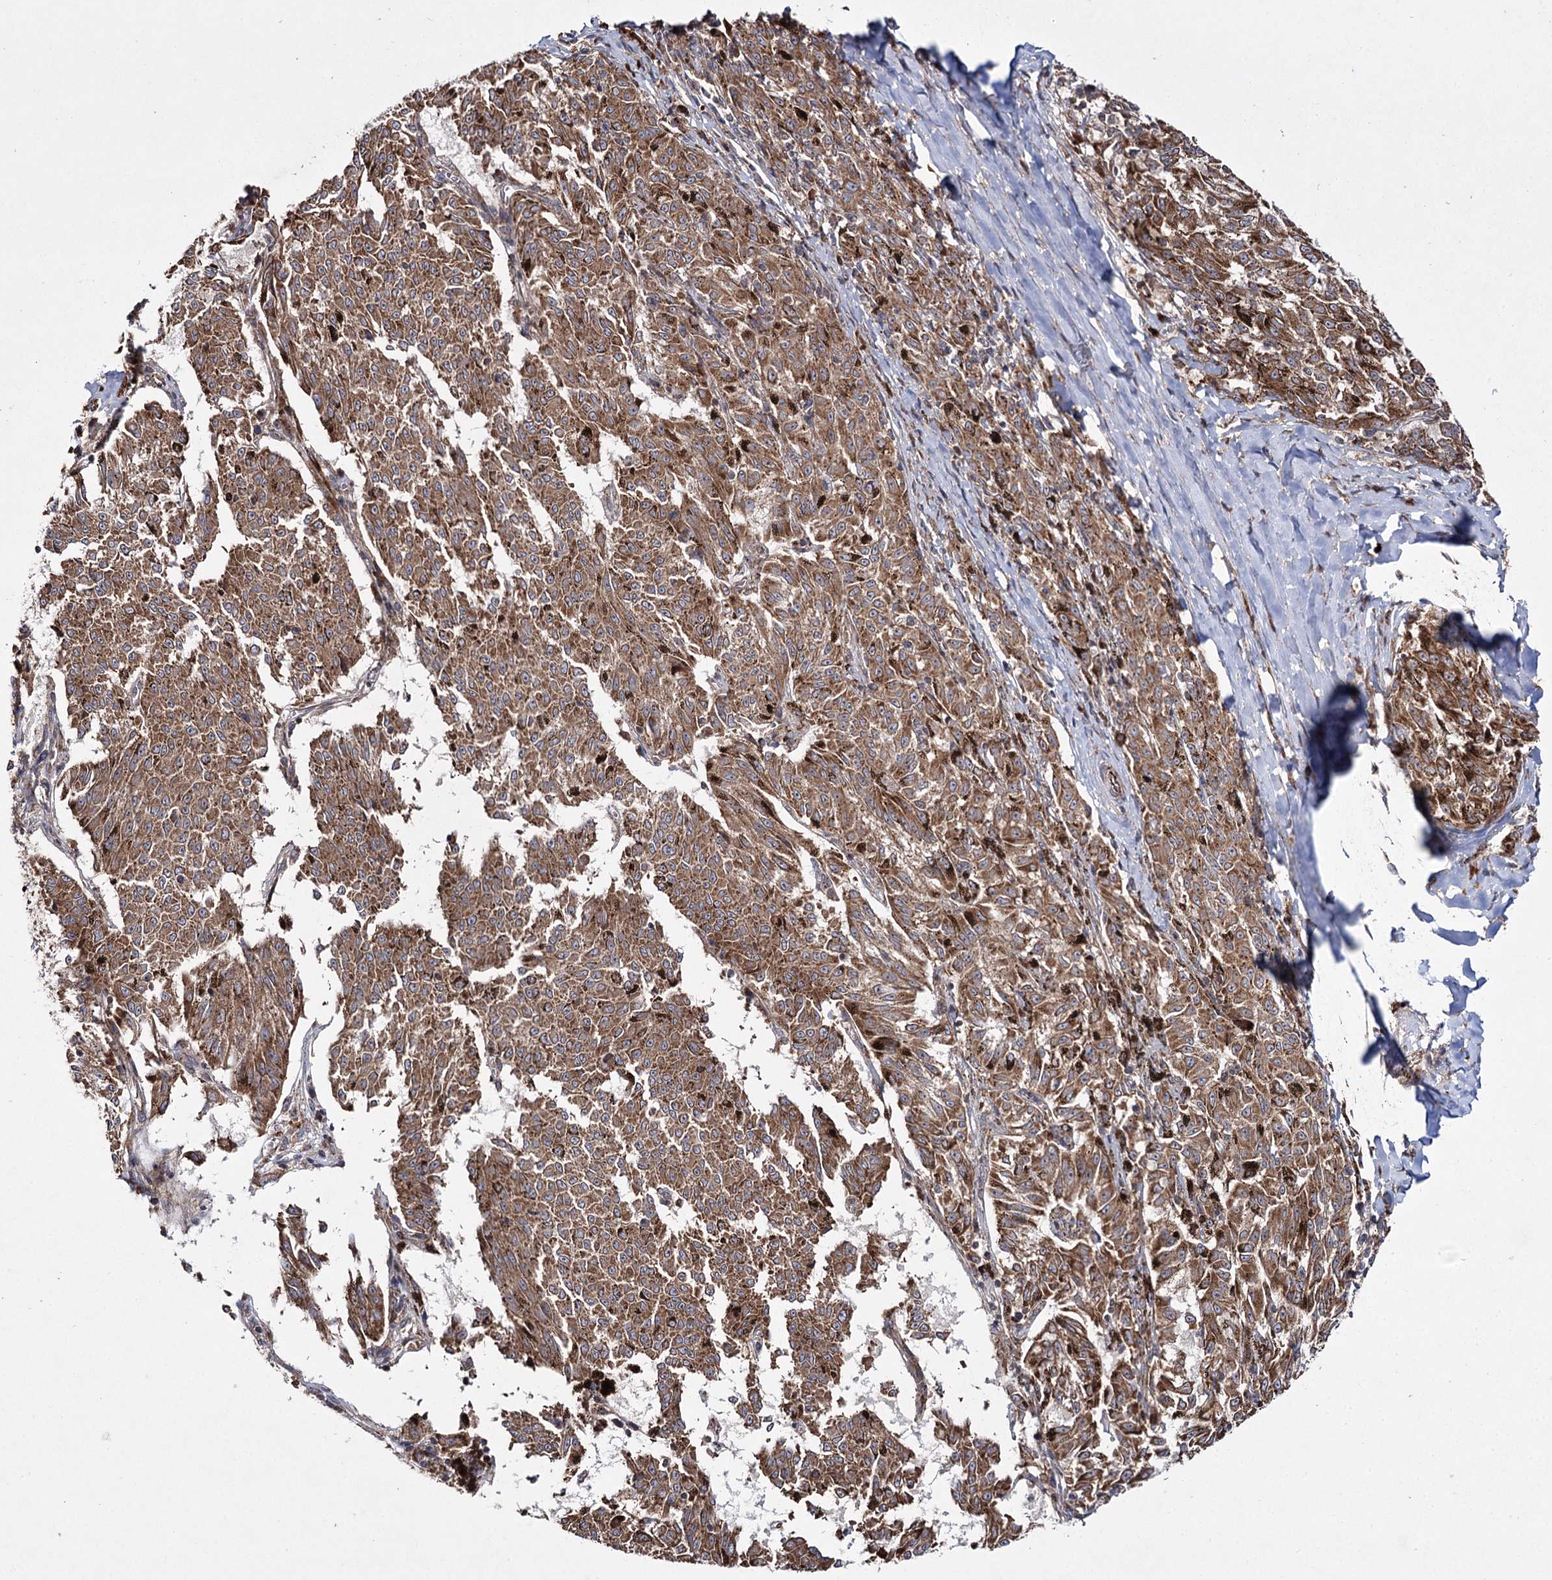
{"staining": {"intensity": "moderate", "quantity": ">75%", "location": "cytoplasmic/membranous"}, "tissue": "melanoma", "cell_type": "Tumor cells", "image_type": "cancer", "snomed": [{"axis": "morphology", "description": "Malignant melanoma, NOS"}, {"axis": "topography", "description": "Skin"}], "caption": "A brown stain labels moderate cytoplasmic/membranous staining of a protein in malignant melanoma tumor cells.", "gene": "HECTD2", "patient": {"sex": "female", "age": 72}}